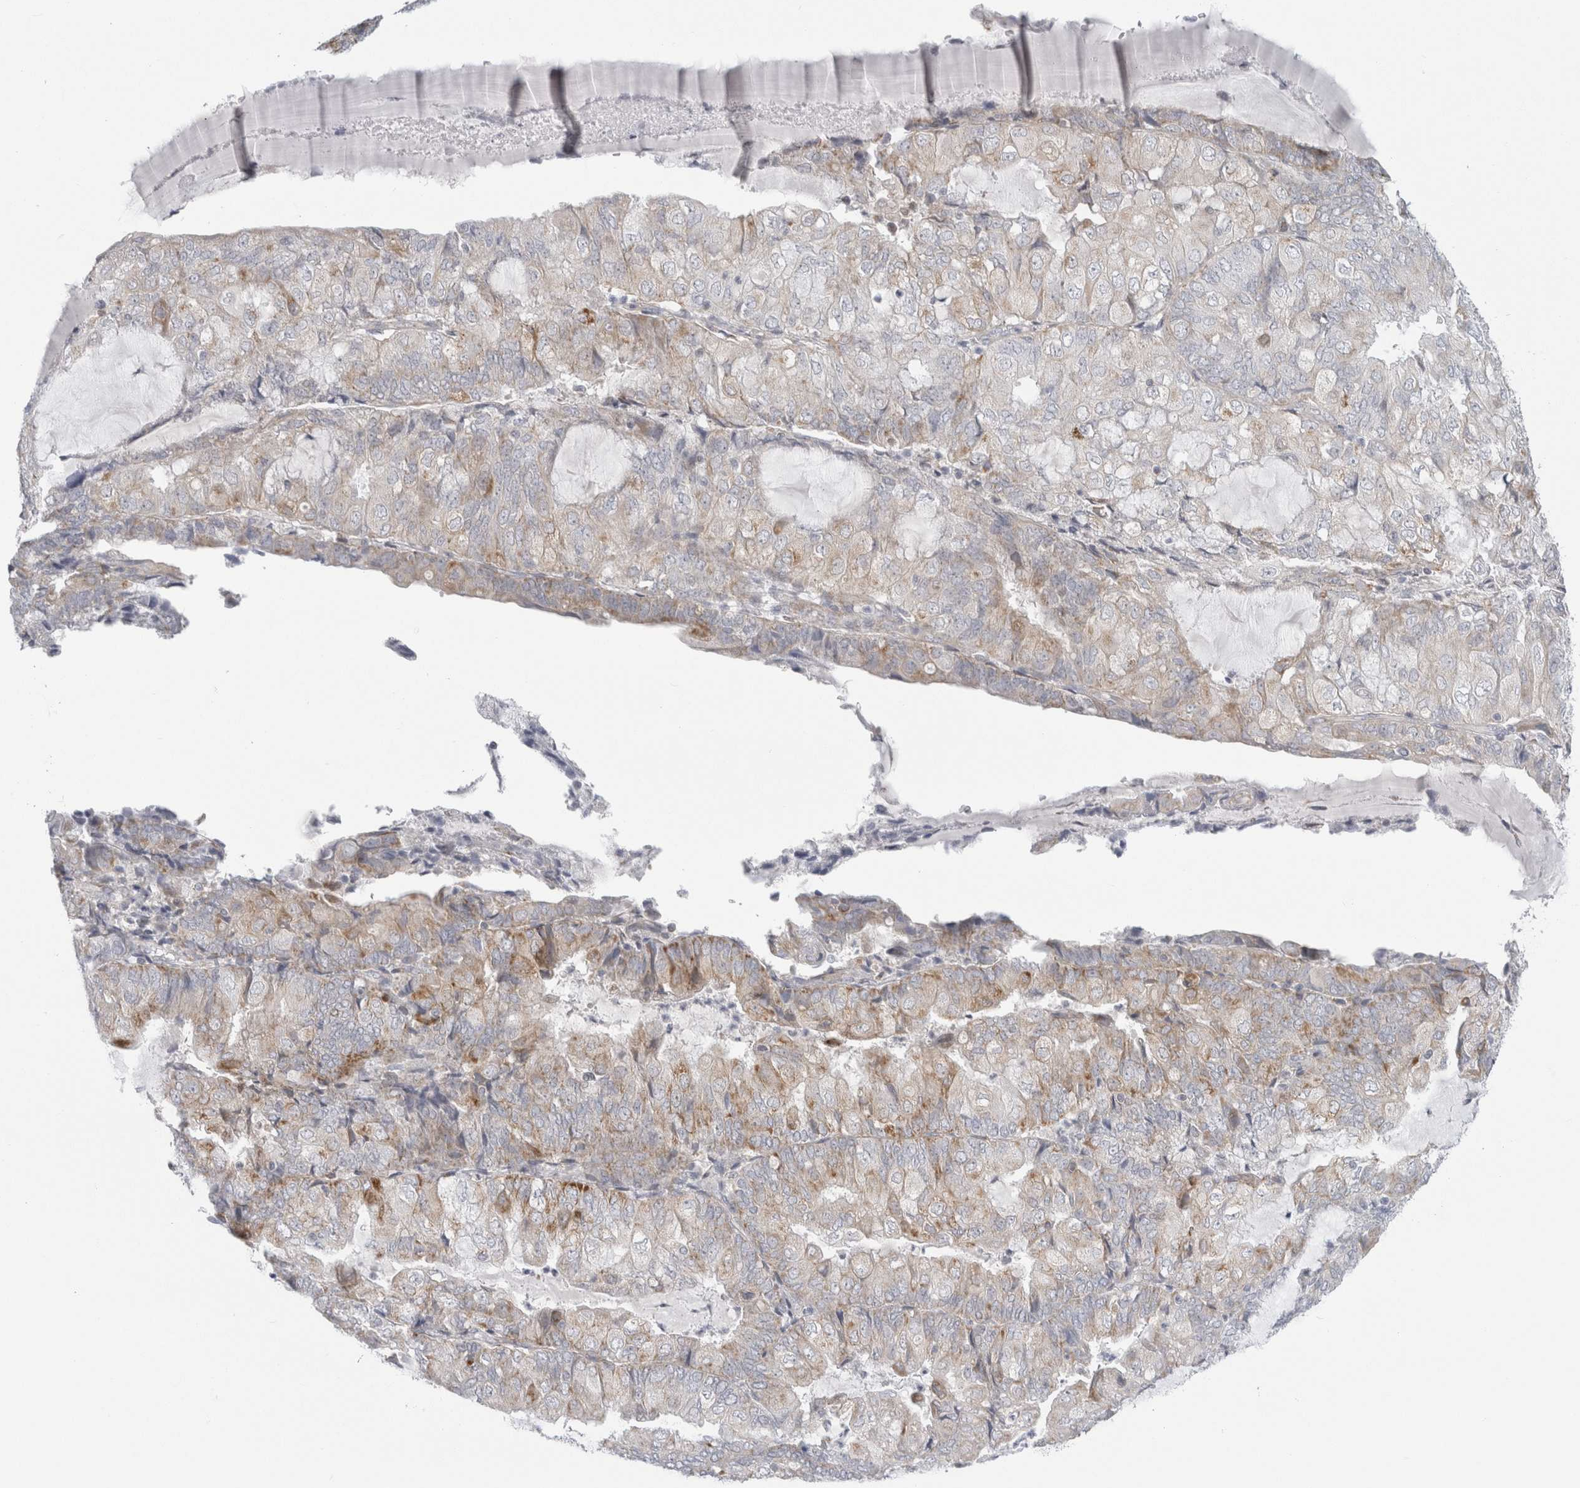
{"staining": {"intensity": "moderate", "quantity": "<25%", "location": "cytoplasmic/membranous"}, "tissue": "endometrial cancer", "cell_type": "Tumor cells", "image_type": "cancer", "snomed": [{"axis": "morphology", "description": "Adenocarcinoma, NOS"}, {"axis": "topography", "description": "Endometrium"}], "caption": "IHC of human endometrial adenocarcinoma demonstrates low levels of moderate cytoplasmic/membranous expression in about <25% of tumor cells. (Brightfield microscopy of DAB IHC at high magnification).", "gene": "FAHD1", "patient": {"sex": "female", "age": 81}}